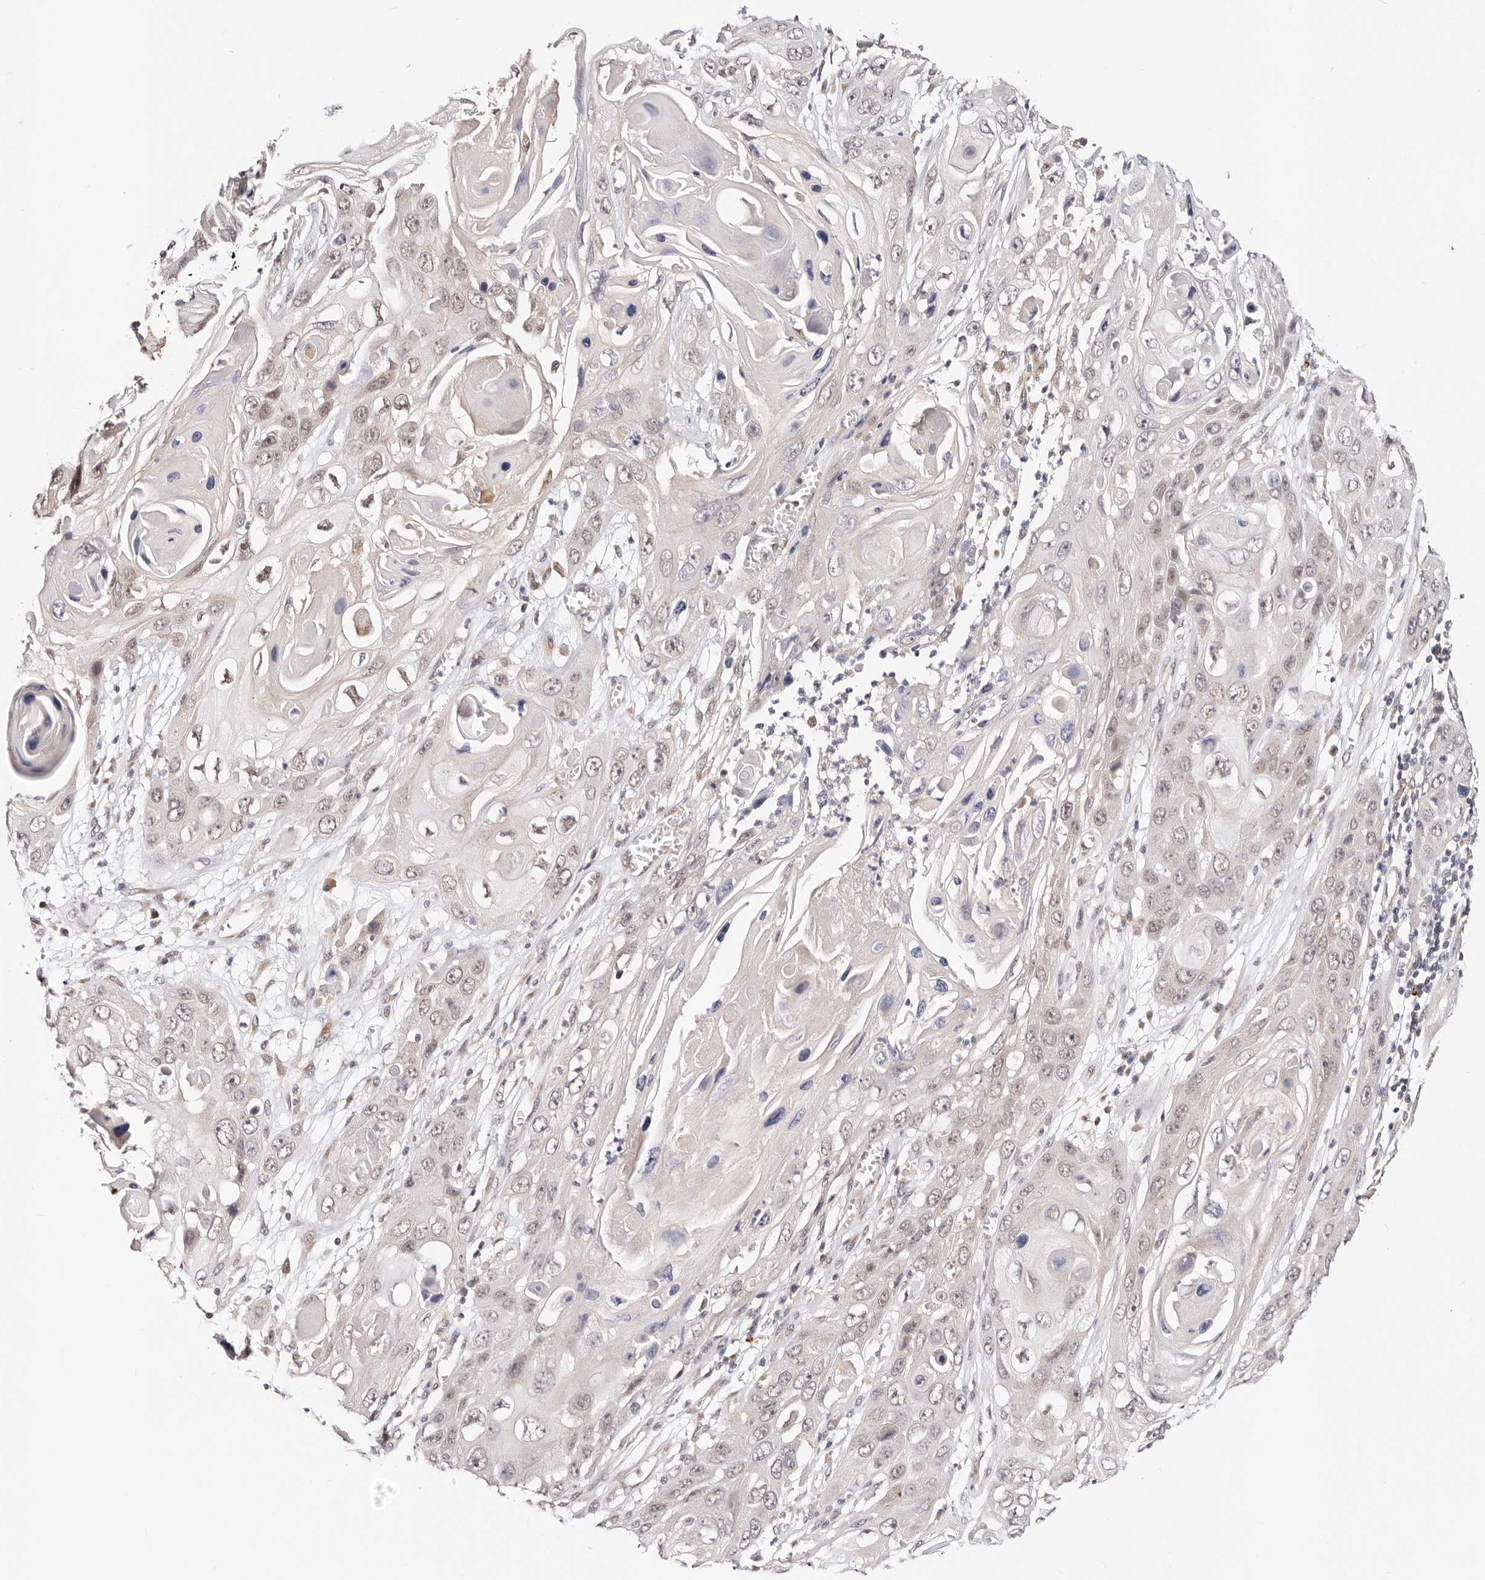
{"staining": {"intensity": "weak", "quantity": "25%-75%", "location": "nuclear"}, "tissue": "skin cancer", "cell_type": "Tumor cells", "image_type": "cancer", "snomed": [{"axis": "morphology", "description": "Squamous cell carcinoma, NOS"}, {"axis": "topography", "description": "Skin"}], "caption": "Protein positivity by immunohistochemistry (IHC) shows weak nuclear staining in approximately 25%-75% of tumor cells in squamous cell carcinoma (skin).", "gene": "VIPAS39", "patient": {"sex": "male", "age": 55}}